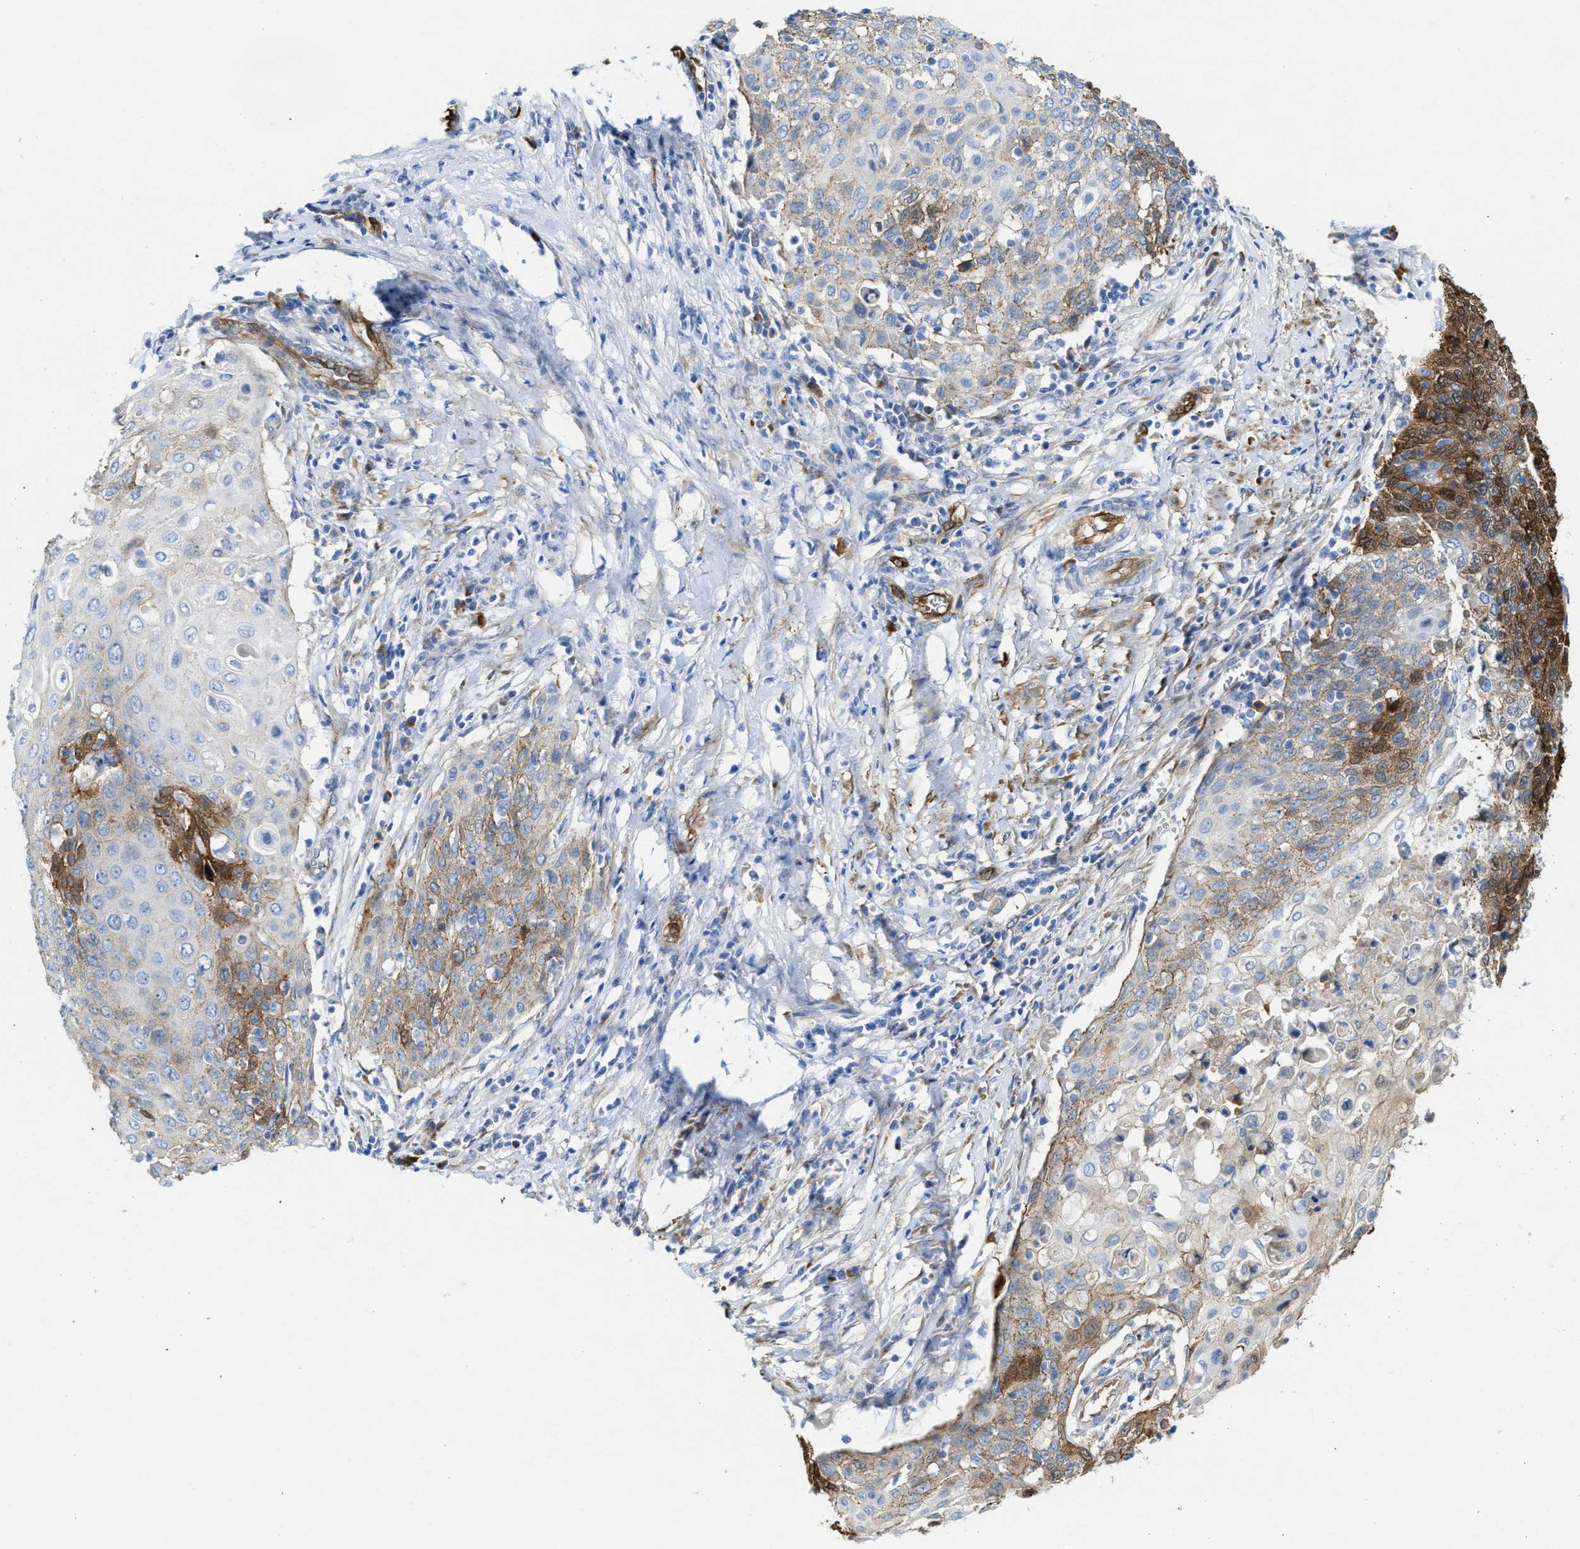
{"staining": {"intensity": "moderate", "quantity": "<25%", "location": "cytoplasmic/membranous"}, "tissue": "cervical cancer", "cell_type": "Tumor cells", "image_type": "cancer", "snomed": [{"axis": "morphology", "description": "Squamous cell carcinoma, NOS"}, {"axis": "topography", "description": "Cervix"}], "caption": "Immunohistochemical staining of human cervical cancer reveals low levels of moderate cytoplasmic/membranous protein positivity in approximately <25% of tumor cells.", "gene": "ASS1", "patient": {"sex": "female", "age": 39}}